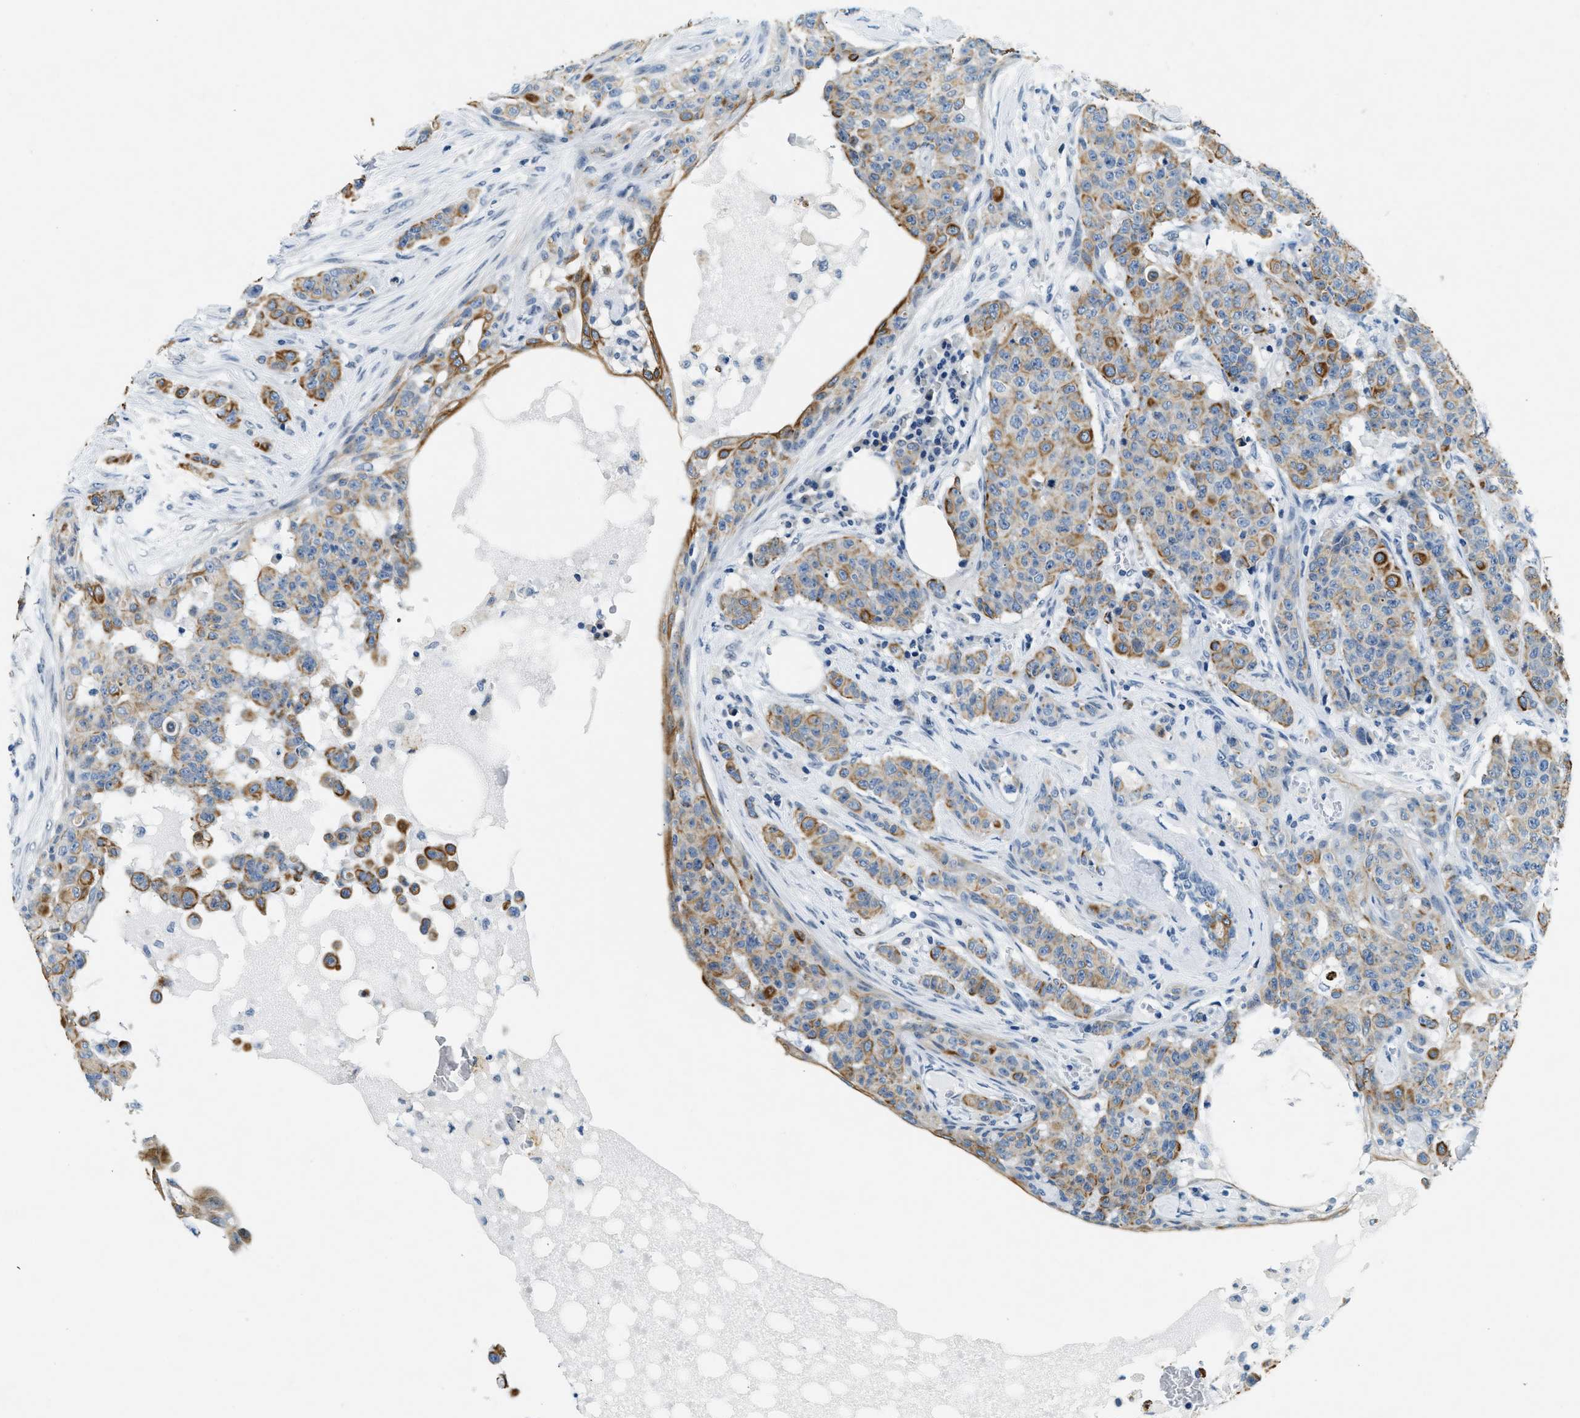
{"staining": {"intensity": "moderate", "quantity": "25%-75%", "location": "cytoplasmic/membranous"}, "tissue": "breast cancer", "cell_type": "Tumor cells", "image_type": "cancer", "snomed": [{"axis": "morphology", "description": "Normal tissue, NOS"}, {"axis": "morphology", "description": "Duct carcinoma"}, {"axis": "topography", "description": "Breast"}], "caption": "Immunohistochemical staining of human invasive ductal carcinoma (breast) shows medium levels of moderate cytoplasmic/membranous protein positivity in about 25%-75% of tumor cells.", "gene": "CFAP20", "patient": {"sex": "female", "age": 40}}